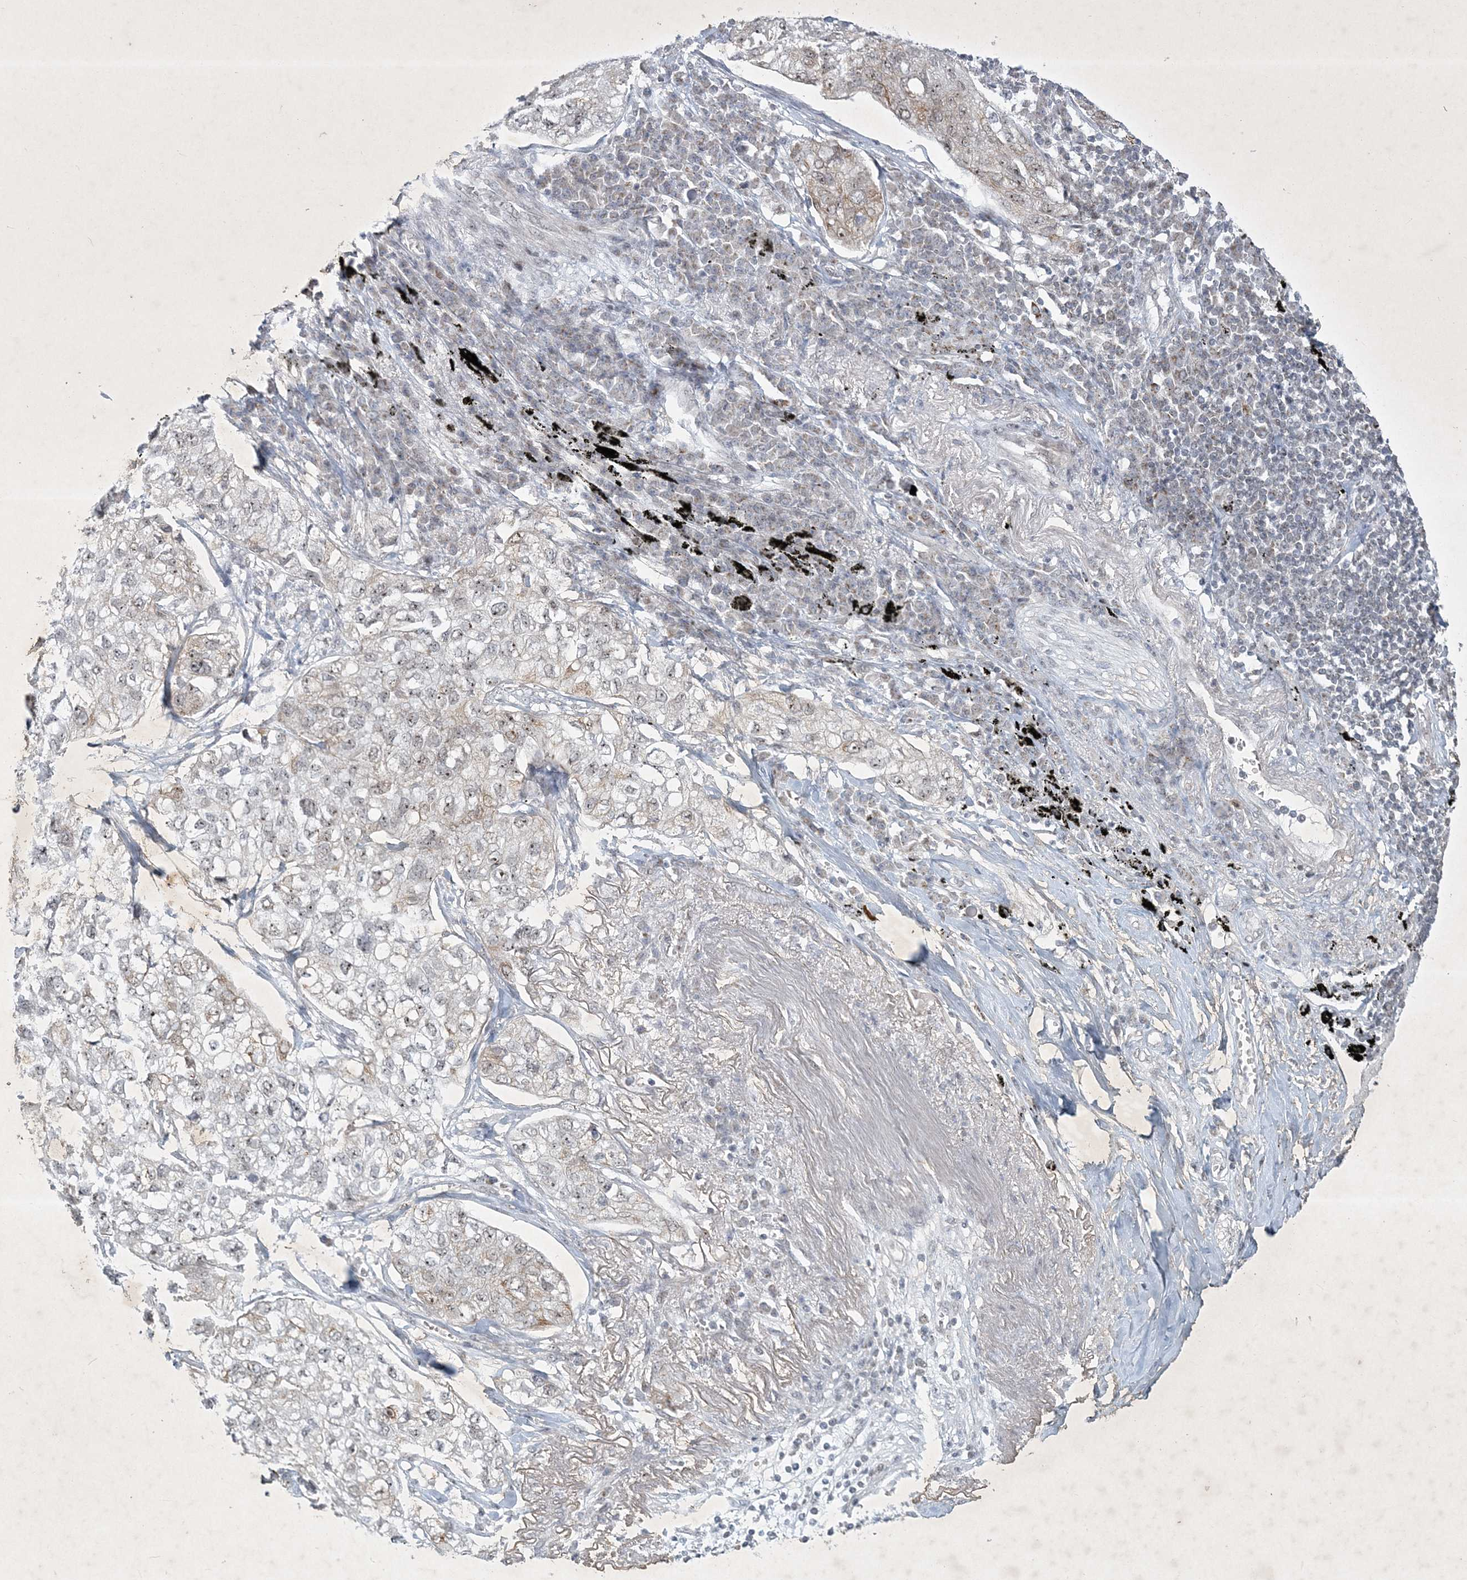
{"staining": {"intensity": "negative", "quantity": "none", "location": "none"}, "tissue": "lung cancer", "cell_type": "Tumor cells", "image_type": "cancer", "snomed": [{"axis": "morphology", "description": "Adenocarcinoma, NOS"}, {"axis": "topography", "description": "Lung"}], "caption": "High power microscopy histopathology image of an immunohistochemistry image of lung cancer (adenocarcinoma), revealing no significant staining in tumor cells.", "gene": "ZBTB9", "patient": {"sex": "male", "age": 65}}